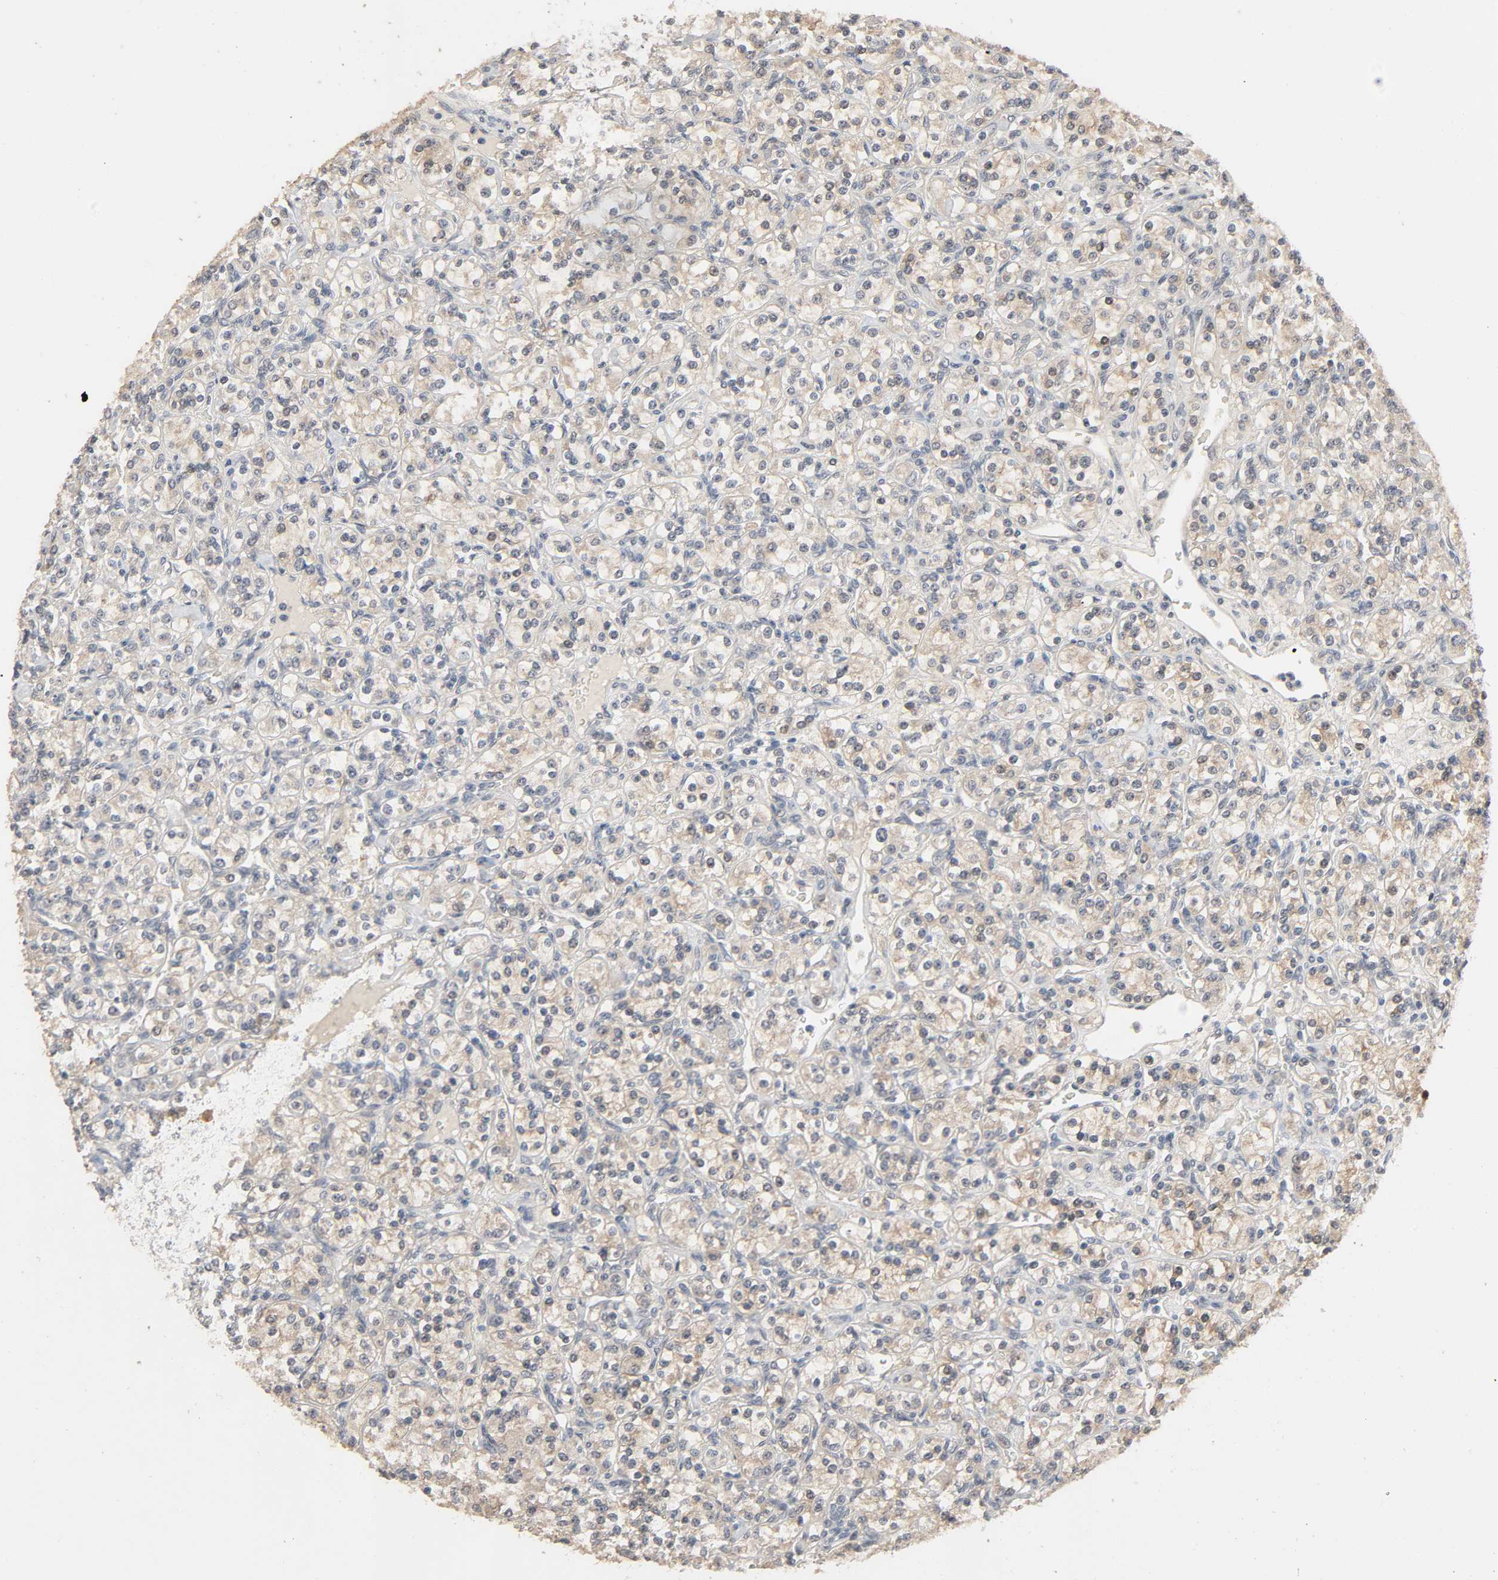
{"staining": {"intensity": "moderate", "quantity": "25%-75%", "location": "cytoplasmic/membranous,nuclear"}, "tissue": "renal cancer", "cell_type": "Tumor cells", "image_type": "cancer", "snomed": [{"axis": "morphology", "description": "Adenocarcinoma, NOS"}, {"axis": "topography", "description": "Kidney"}], "caption": "This is an image of IHC staining of renal cancer (adenocarcinoma), which shows moderate expression in the cytoplasmic/membranous and nuclear of tumor cells.", "gene": "MAGEA8", "patient": {"sex": "male", "age": 77}}